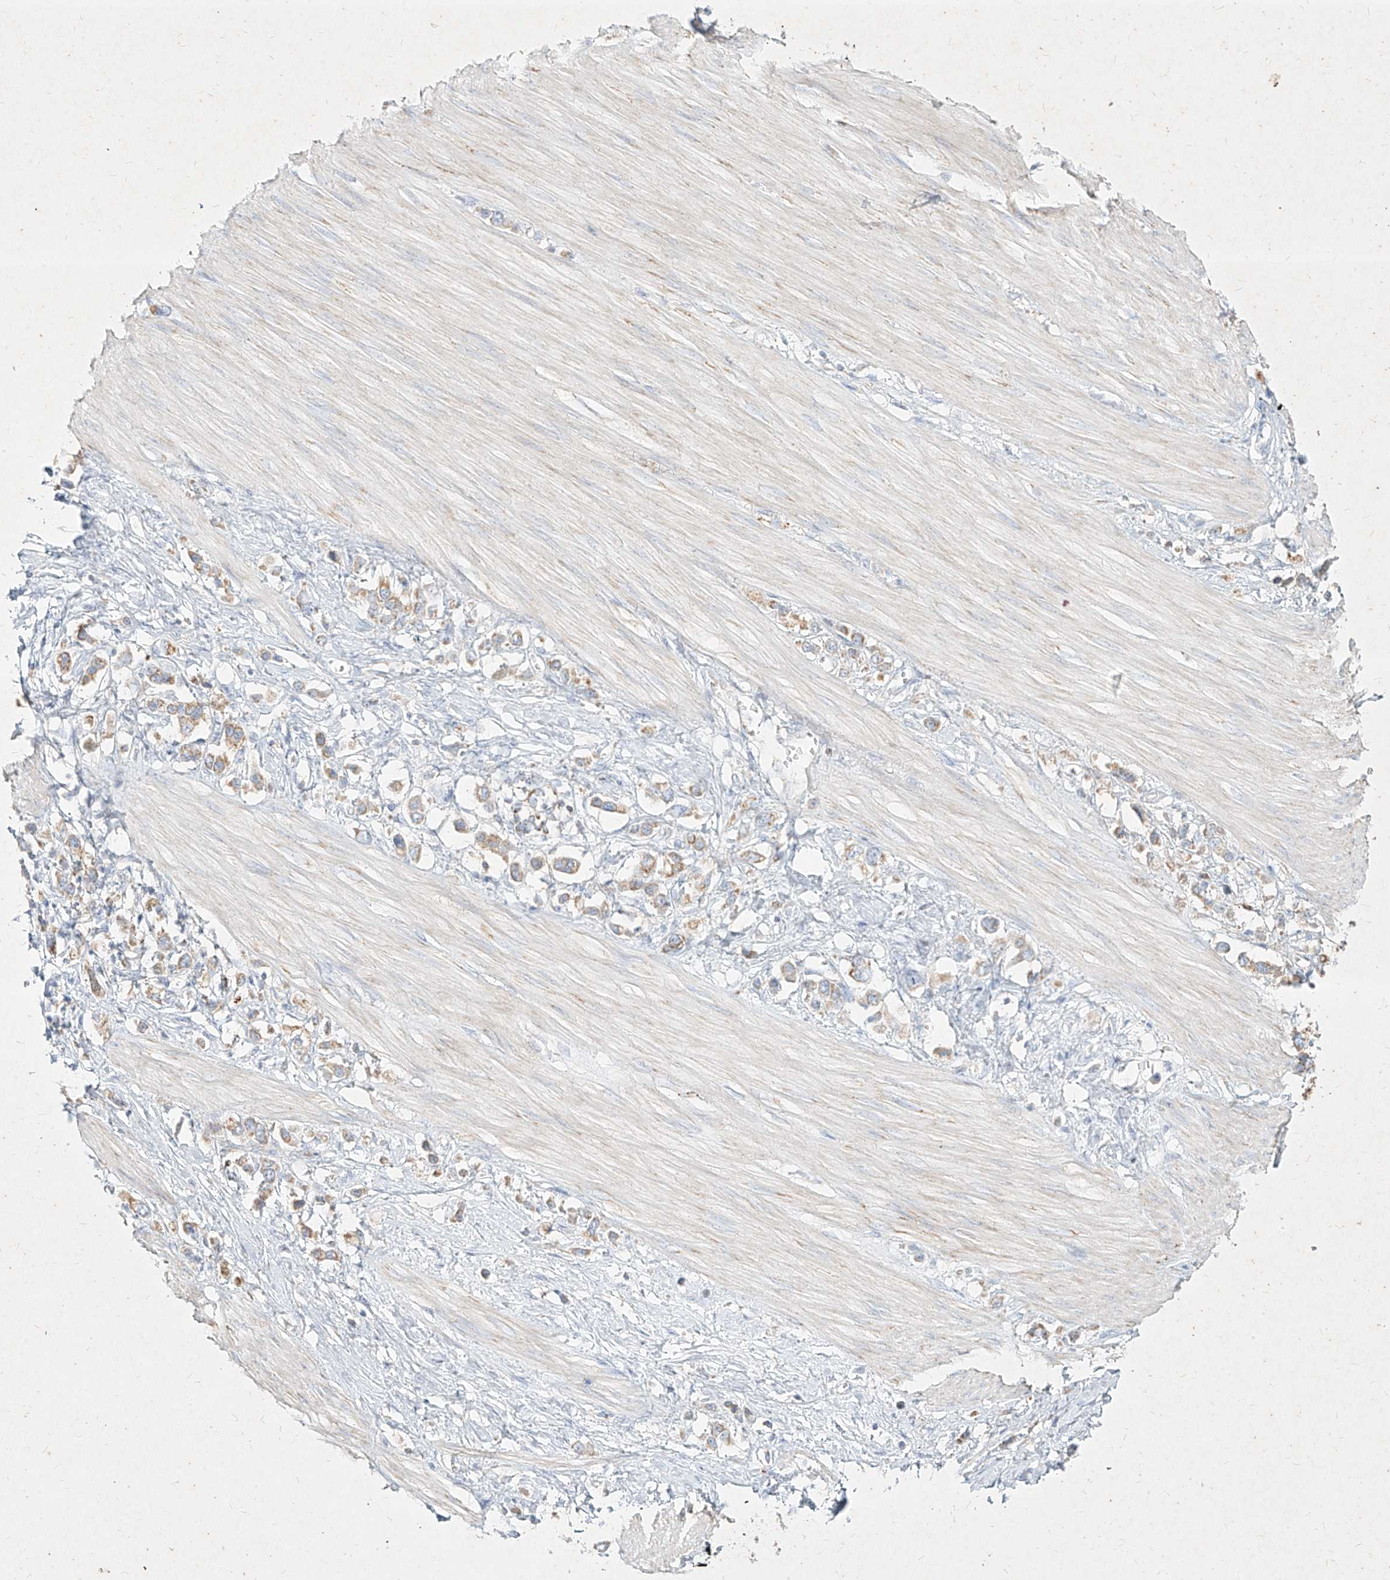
{"staining": {"intensity": "moderate", "quantity": "25%-75%", "location": "cytoplasmic/membranous"}, "tissue": "stomach cancer", "cell_type": "Tumor cells", "image_type": "cancer", "snomed": [{"axis": "morphology", "description": "Adenocarcinoma, NOS"}, {"axis": "topography", "description": "Stomach"}], "caption": "Immunohistochemistry (IHC) photomicrograph of neoplastic tissue: stomach cancer stained using IHC displays medium levels of moderate protein expression localized specifically in the cytoplasmic/membranous of tumor cells, appearing as a cytoplasmic/membranous brown color.", "gene": "MTX2", "patient": {"sex": "female", "age": 65}}